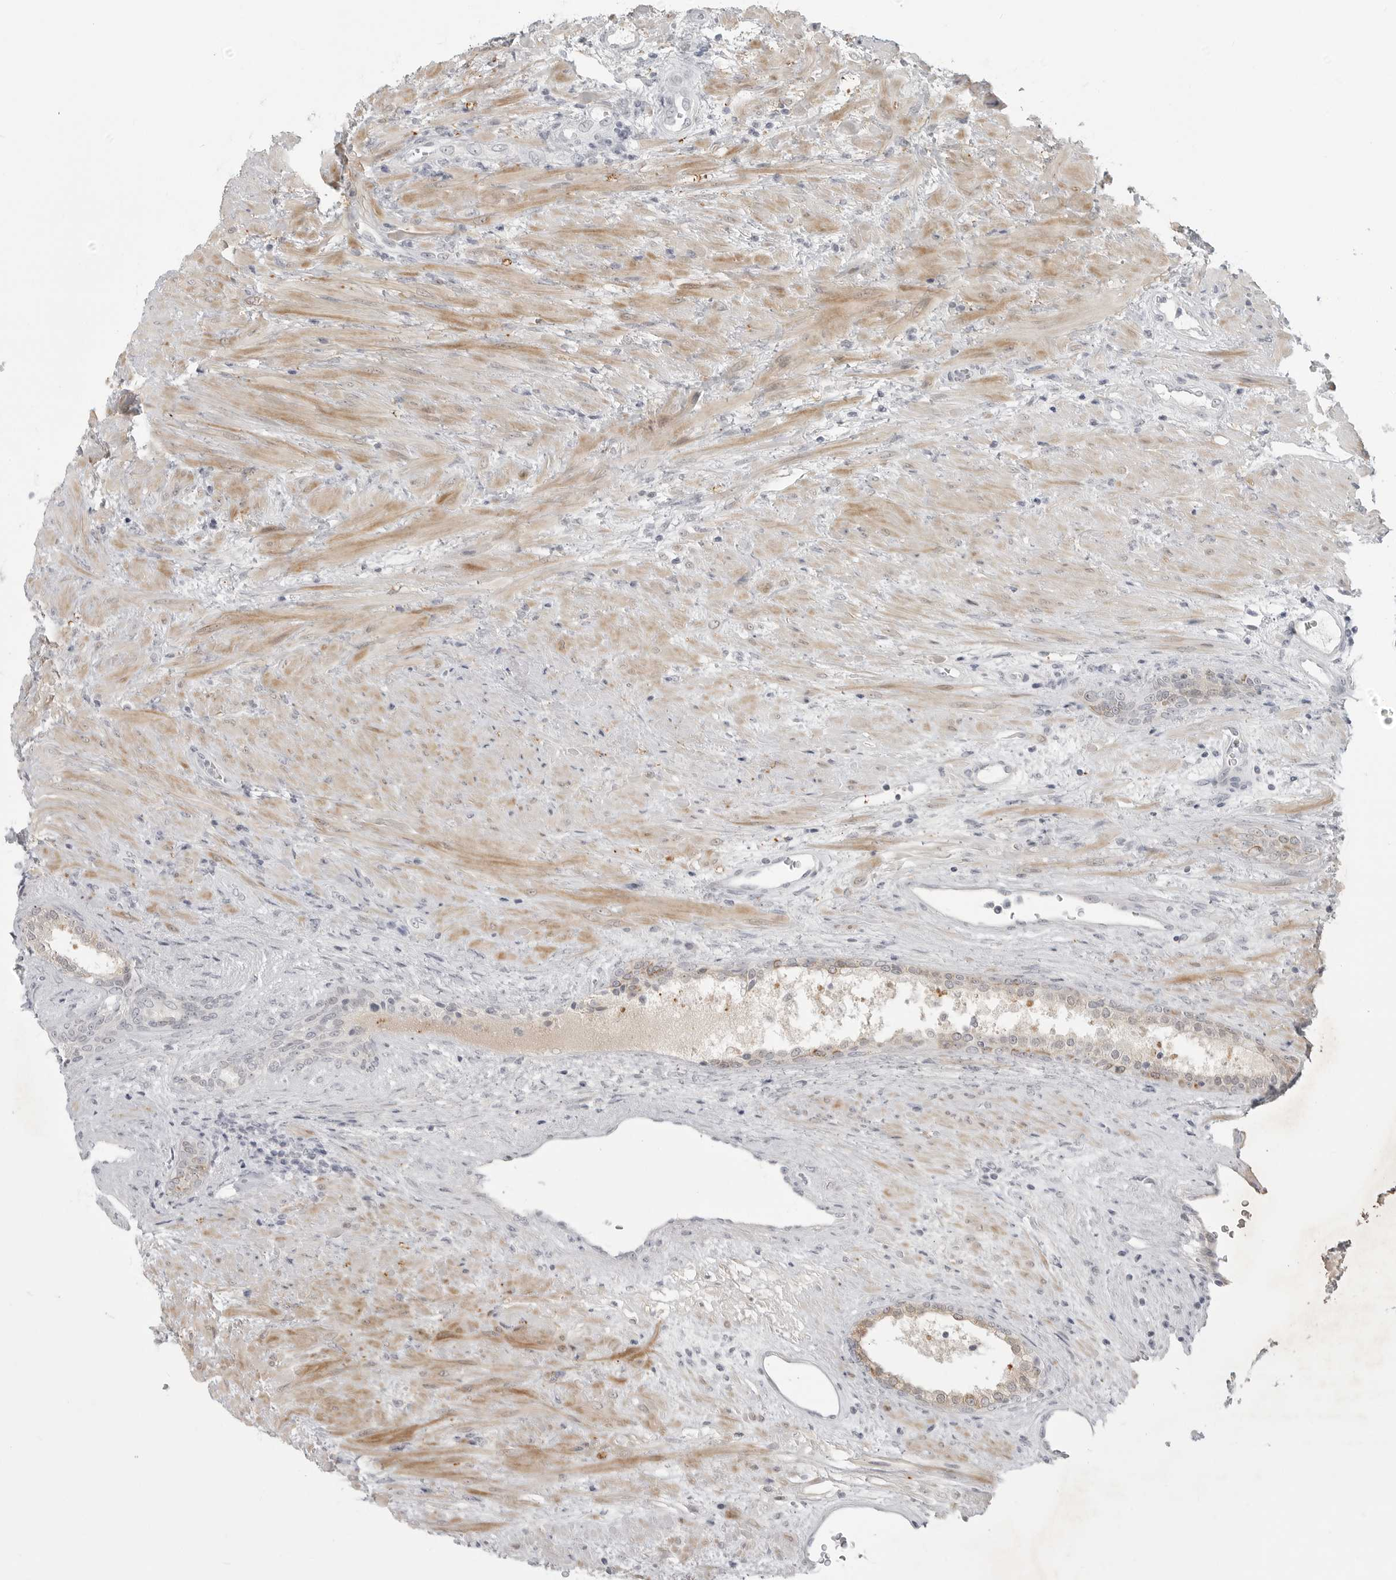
{"staining": {"intensity": "weak", "quantity": ">75%", "location": "cytoplasmic/membranous"}, "tissue": "prostate", "cell_type": "Glandular cells", "image_type": "normal", "snomed": [{"axis": "morphology", "description": "Normal tissue, NOS"}, {"axis": "topography", "description": "Prostate"}], "caption": "The photomicrograph demonstrates immunohistochemical staining of normal prostate. There is weak cytoplasmic/membranous expression is seen in approximately >75% of glandular cells.", "gene": "TCTN3", "patient": {"sex": "male", "age": 76}}